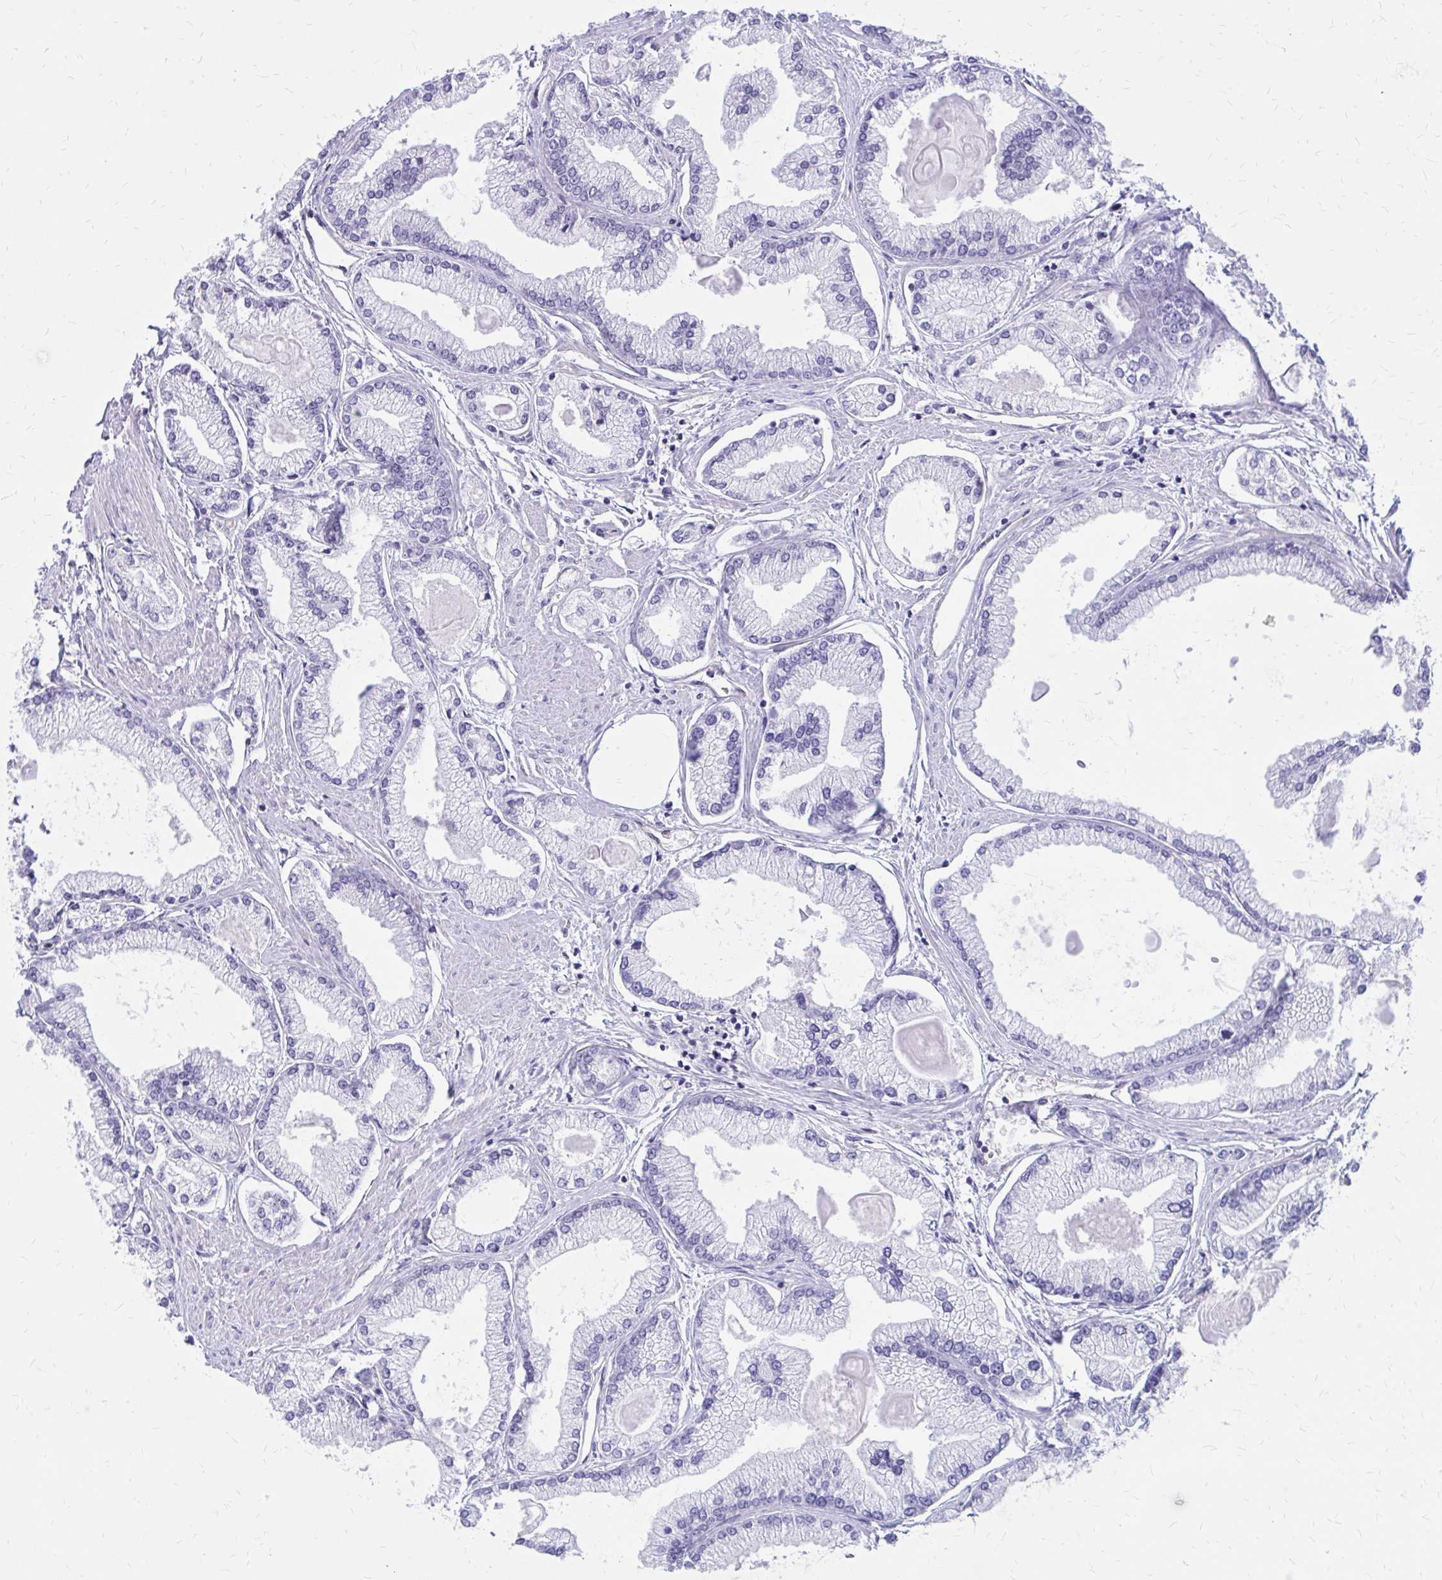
{"staining": {"intensity": "negative", "quantity": "none", "location": "none"}, "tissue": "prostate cancer", "cell_type": "Tumor cells", "image_type": "cancer", "snomed": [{"axis": "morphology", "description": "Adenocarcinoma, High grade"}, {"axis": "topography", "description": "Prostate"}], "caption": "Tumor cells show no significant protein positivity in prostate high-grade adenocarcinoma.", "gene": "CLIC2", "patient": {"sex": "male", "age": 68}}